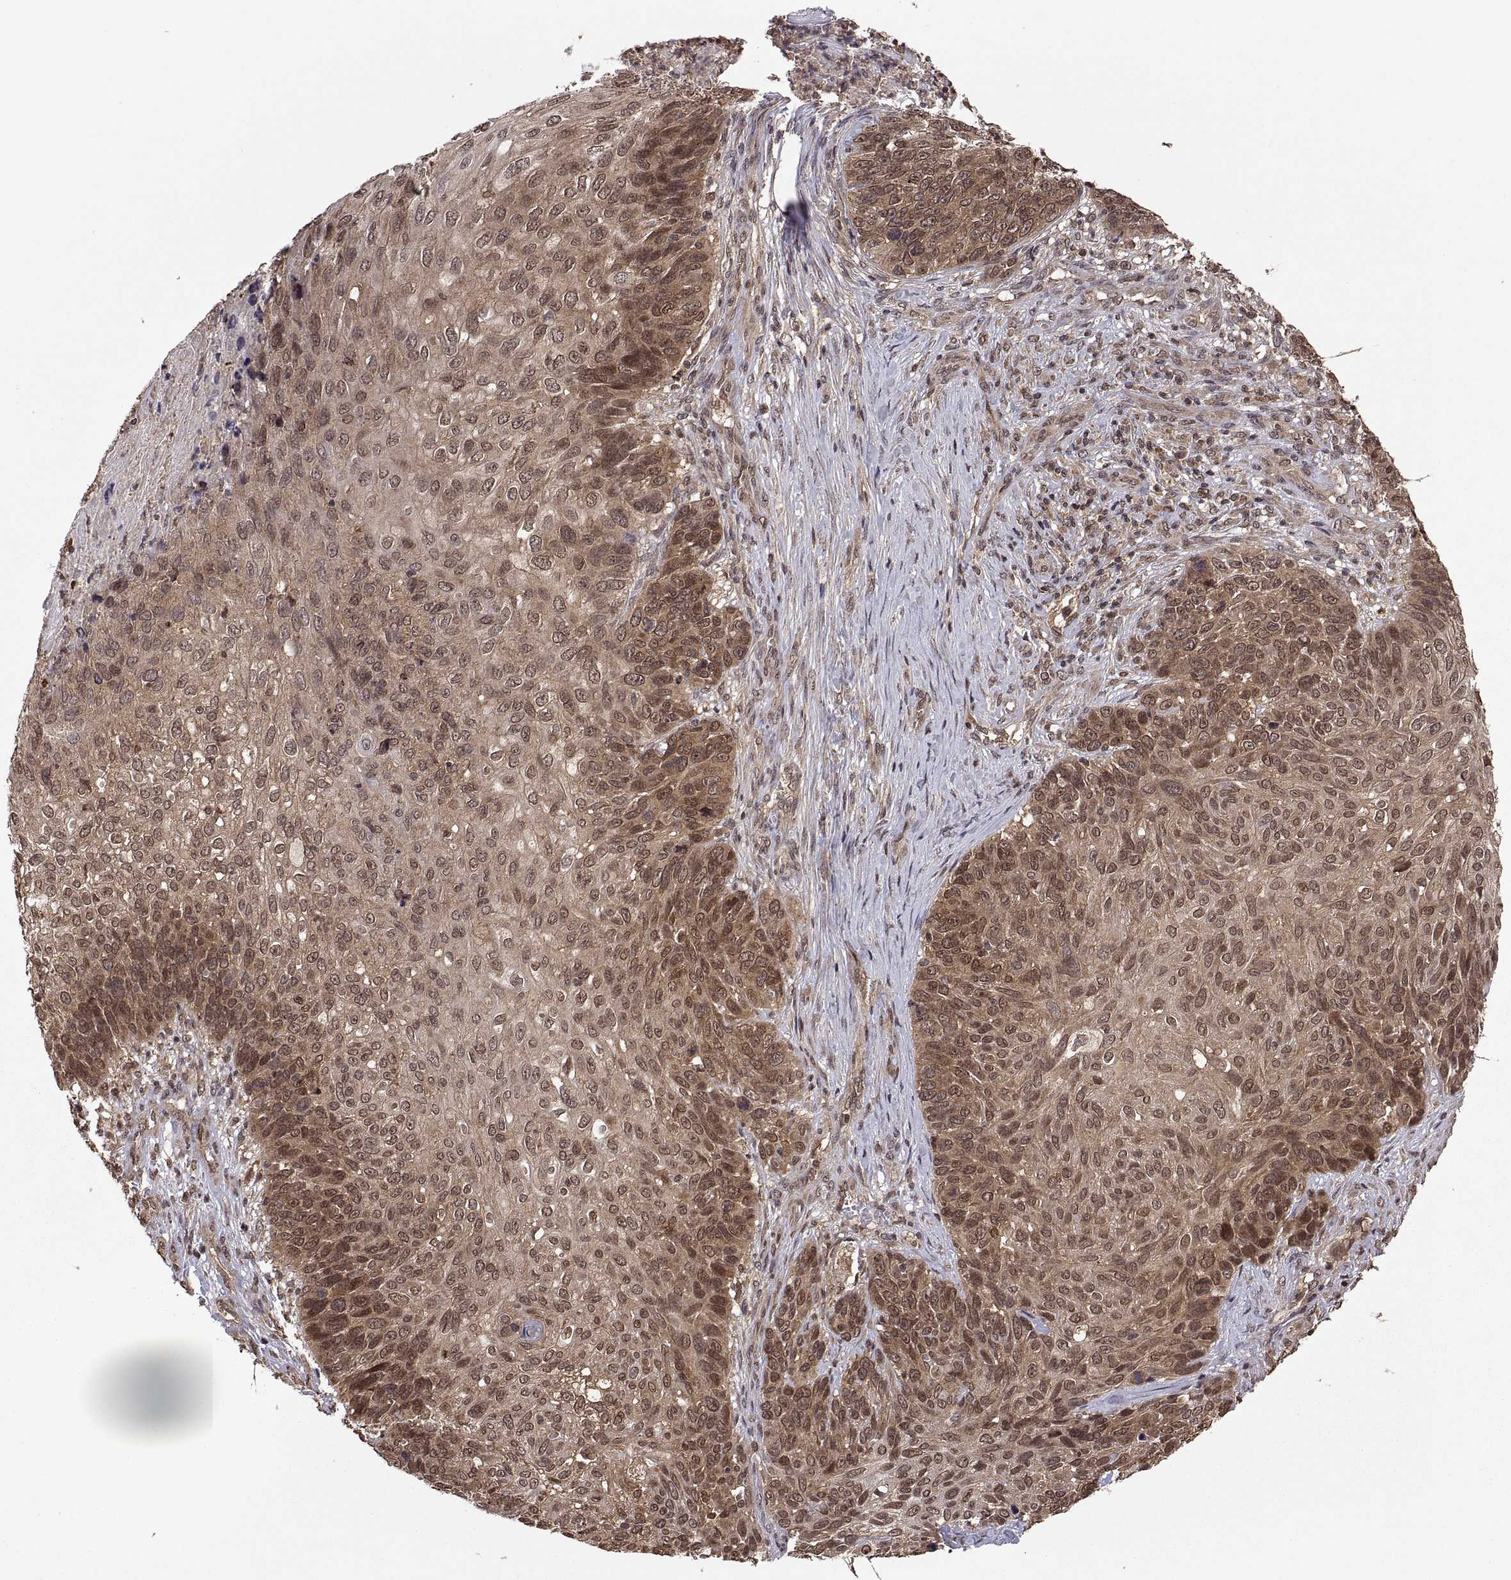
{"staining": {"intensity": "moderate", "quantity": ">75%", "location": "cytoplasmic/membranous,nuclear"}, "tissue": "skin cancer", "cell_type": "Tumor cells", "image_type": "cancer", "snomed": [{"axis": "morphology", "description": "Squamous cell carcinoma, NOS"}, {"axis": "topography", "description": "Skin"}], "caption": "Protein expression analysis of squamous cell carcinoma (skin) exhibits moderate cytoplasmic/membranous and nuclear expression in about >75% of tumor cells. (Brightfield microscopy of DAB IHC at high magnification).", "gene": "ZNRF2", "patient": {"sex": "male", "age": 92}}